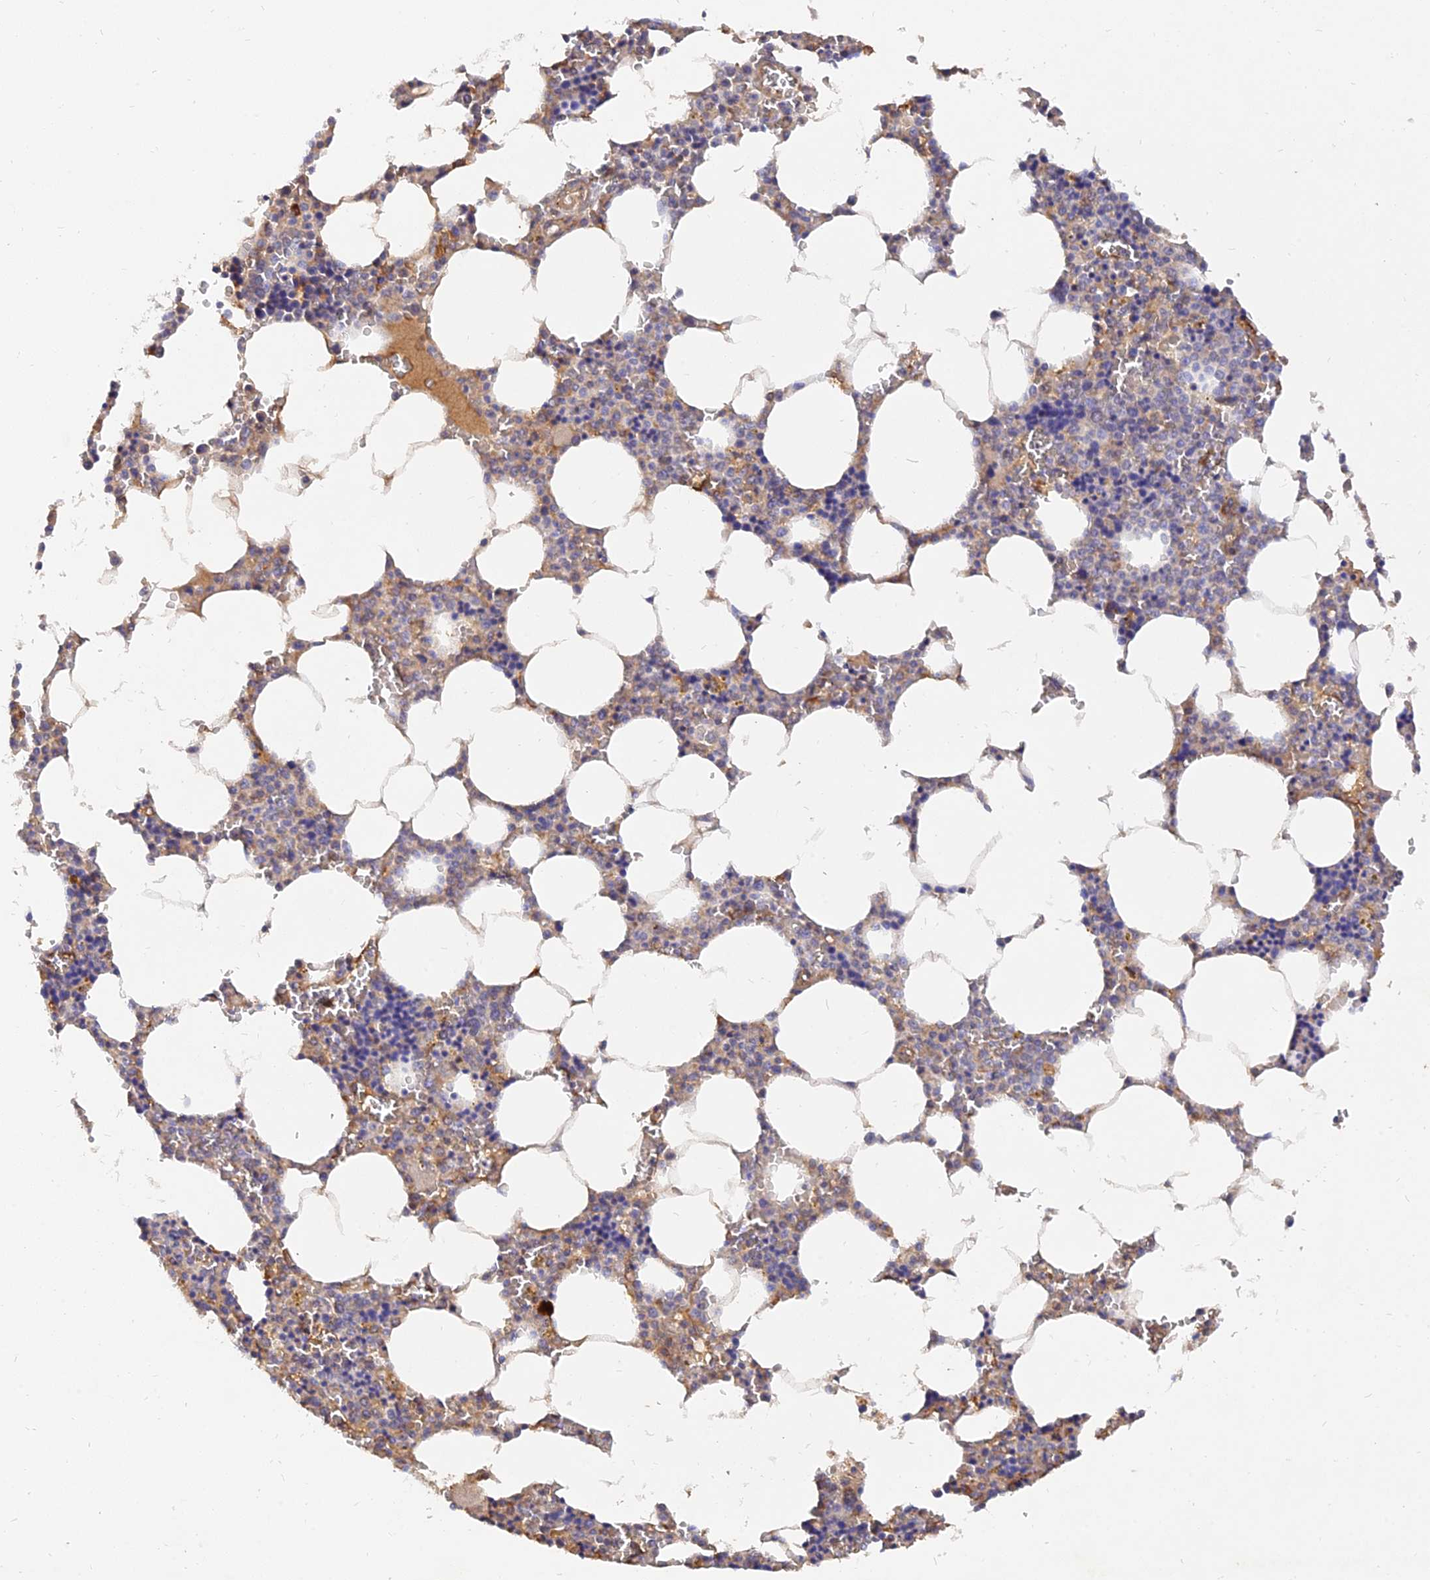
{"staining": {"intensity": "weak", "quantity": "<25%", "location": "cytoplasmic/membranous"}, "tissue": "bone marrow", "cell_type": "Hematopoietic cells", "image_type": "normal", "snomed": [{"axis": "morphology", "description": "Normal tissue, NOS"}, {"axis": "topography", "description": "Bone marrow"}], "caption": "The micrograph reveals no staining of hematopoietic cells in normal bone marrow. (DAB (3,3'-diaminobenzidine) IHC with hematoxylin counter stain).", "gene": "SLC38A11", "patient": {"sex": "male", "age": 70}}